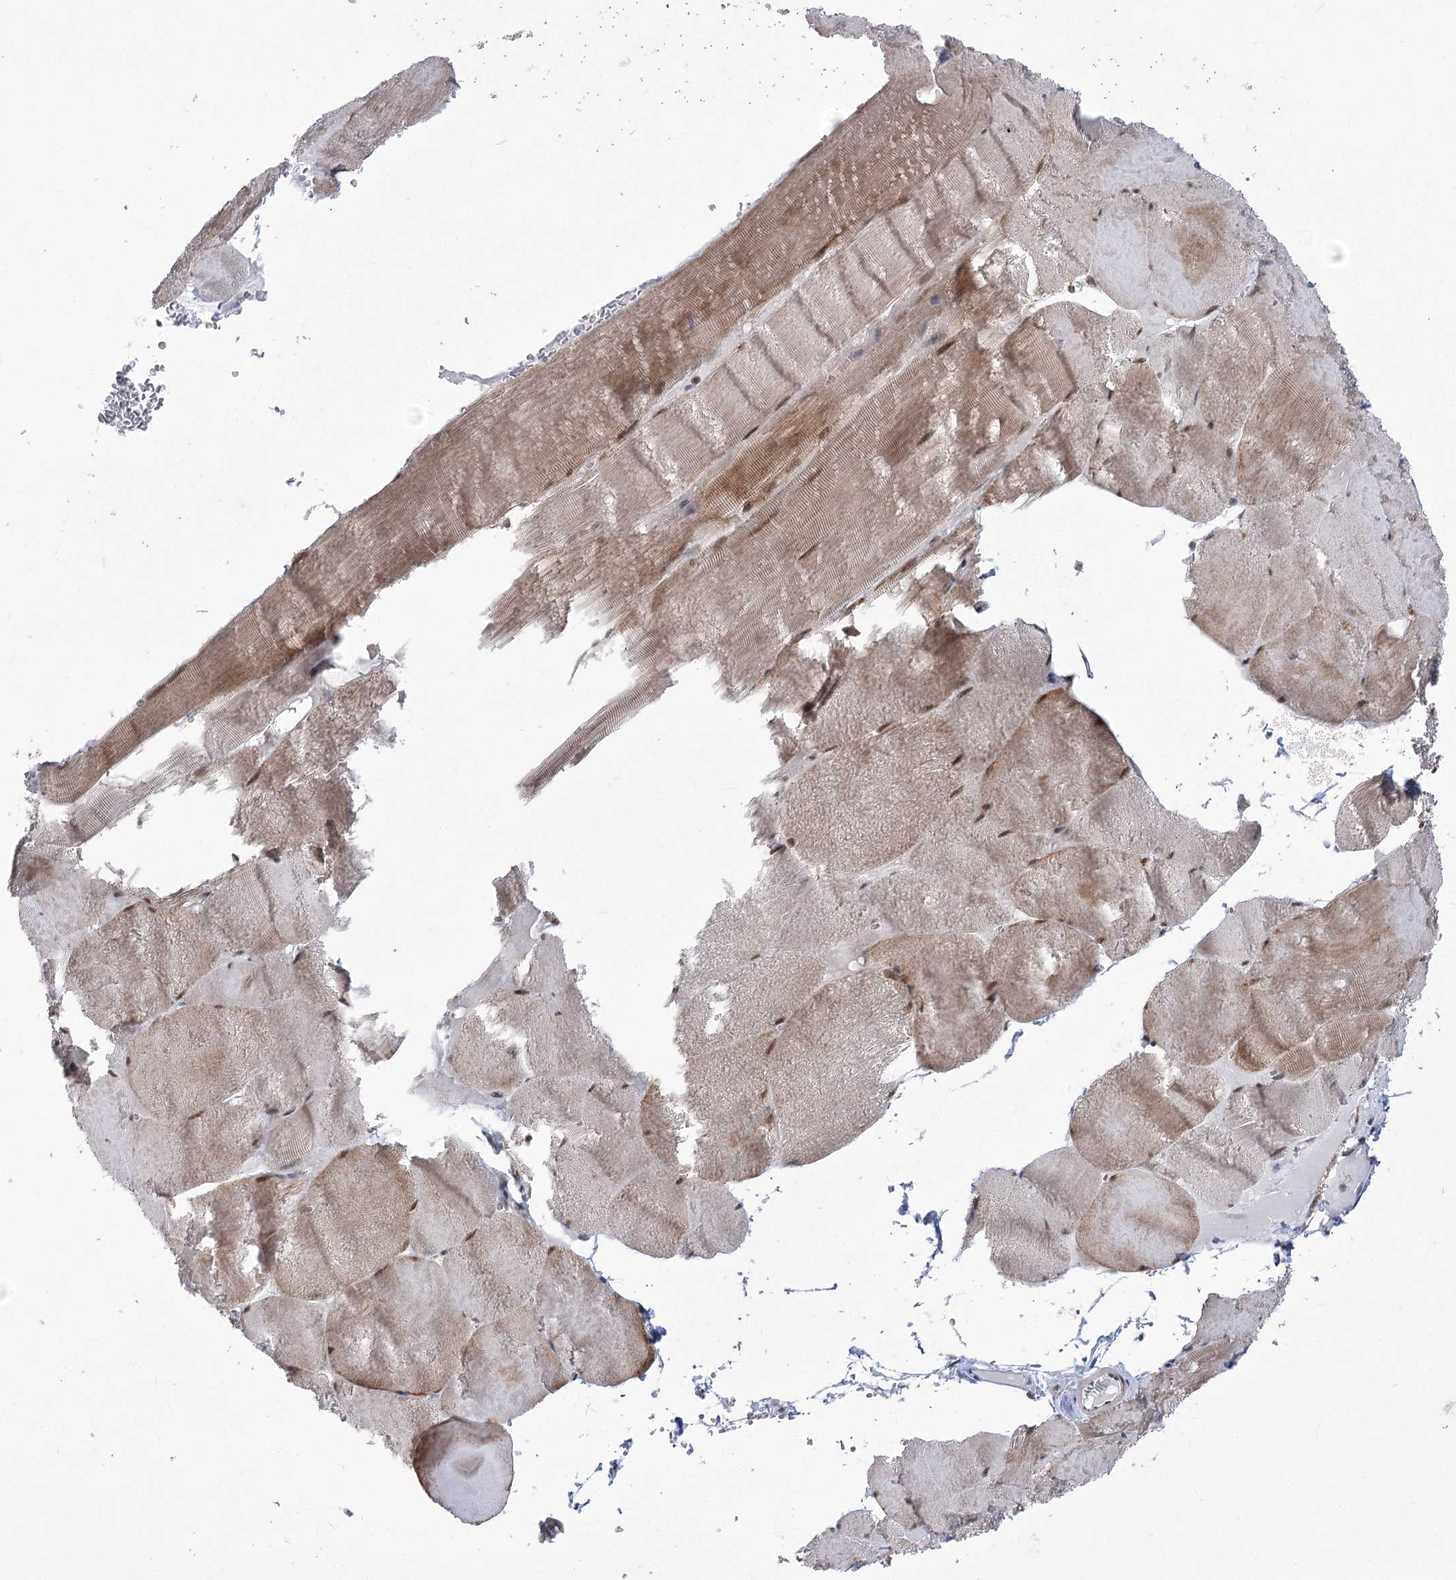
{"staining": {"intensity": "moderate", "quantity": "25%-75%", "location": "cytoplasmic/membranous,nuclear"}, "tissue": "skeletal muscle", "cell_type": "Myocytes", "image_type": "normal", "snomed": [{"axis": "morphology", "description": "Normal tissue, NOS"}, {"axis": "morphology", "description": "Basal cell carcinoma"}, {"axis": "topography", "description": "Skeletal muscle"}], "caption": "Immunohistochemistry (DAB) staining of normal skeletal muscle reveals moderate cytoplasmic/membranous,nuclear protein positivity in about 25%-75% of myocytes. Nuclei are stained in blue.", "gene": "ZMAT2", "patient": {"sex": "female", "age": 64}}